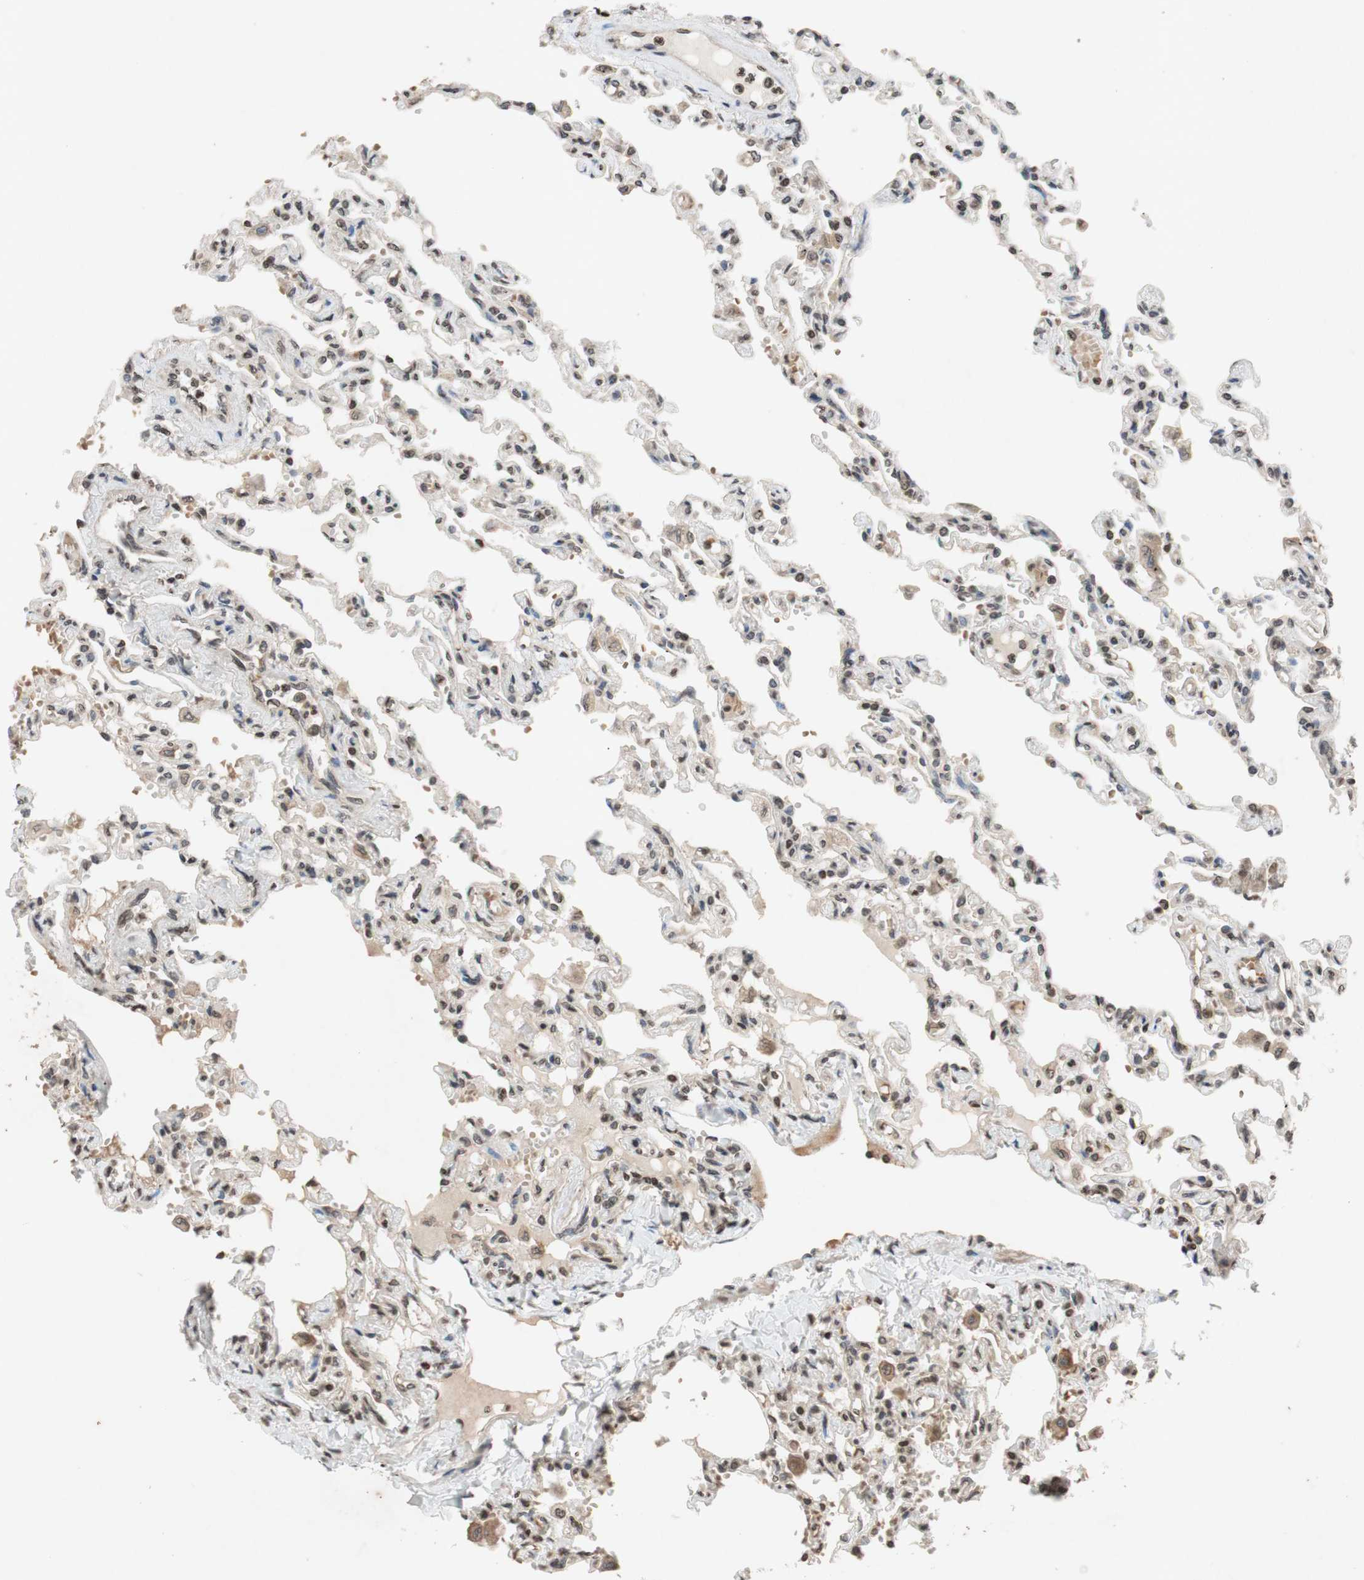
{"staining": {"intensity": "moderate", "quantity": ">75%", "location": "nuclear"}, "tissue": "lung", "cell_type": "Alveolar cells", "image_type": "normal", "snomed": [{"axis": "morphology", "description": "Normal tissue, NOS"}, {"axis": "topography", "description": "Lung"}], "caption": "High-magnification brightfield microscopy of normal lung stained with DAB (brown) and counterstained with hematoxylin (blue). alveolar cells exhibit moderate nuclear positivity is present in approximately>75% of cells.", "gene": "MCM6", "patient": {"sex": "male", "age": 21}}